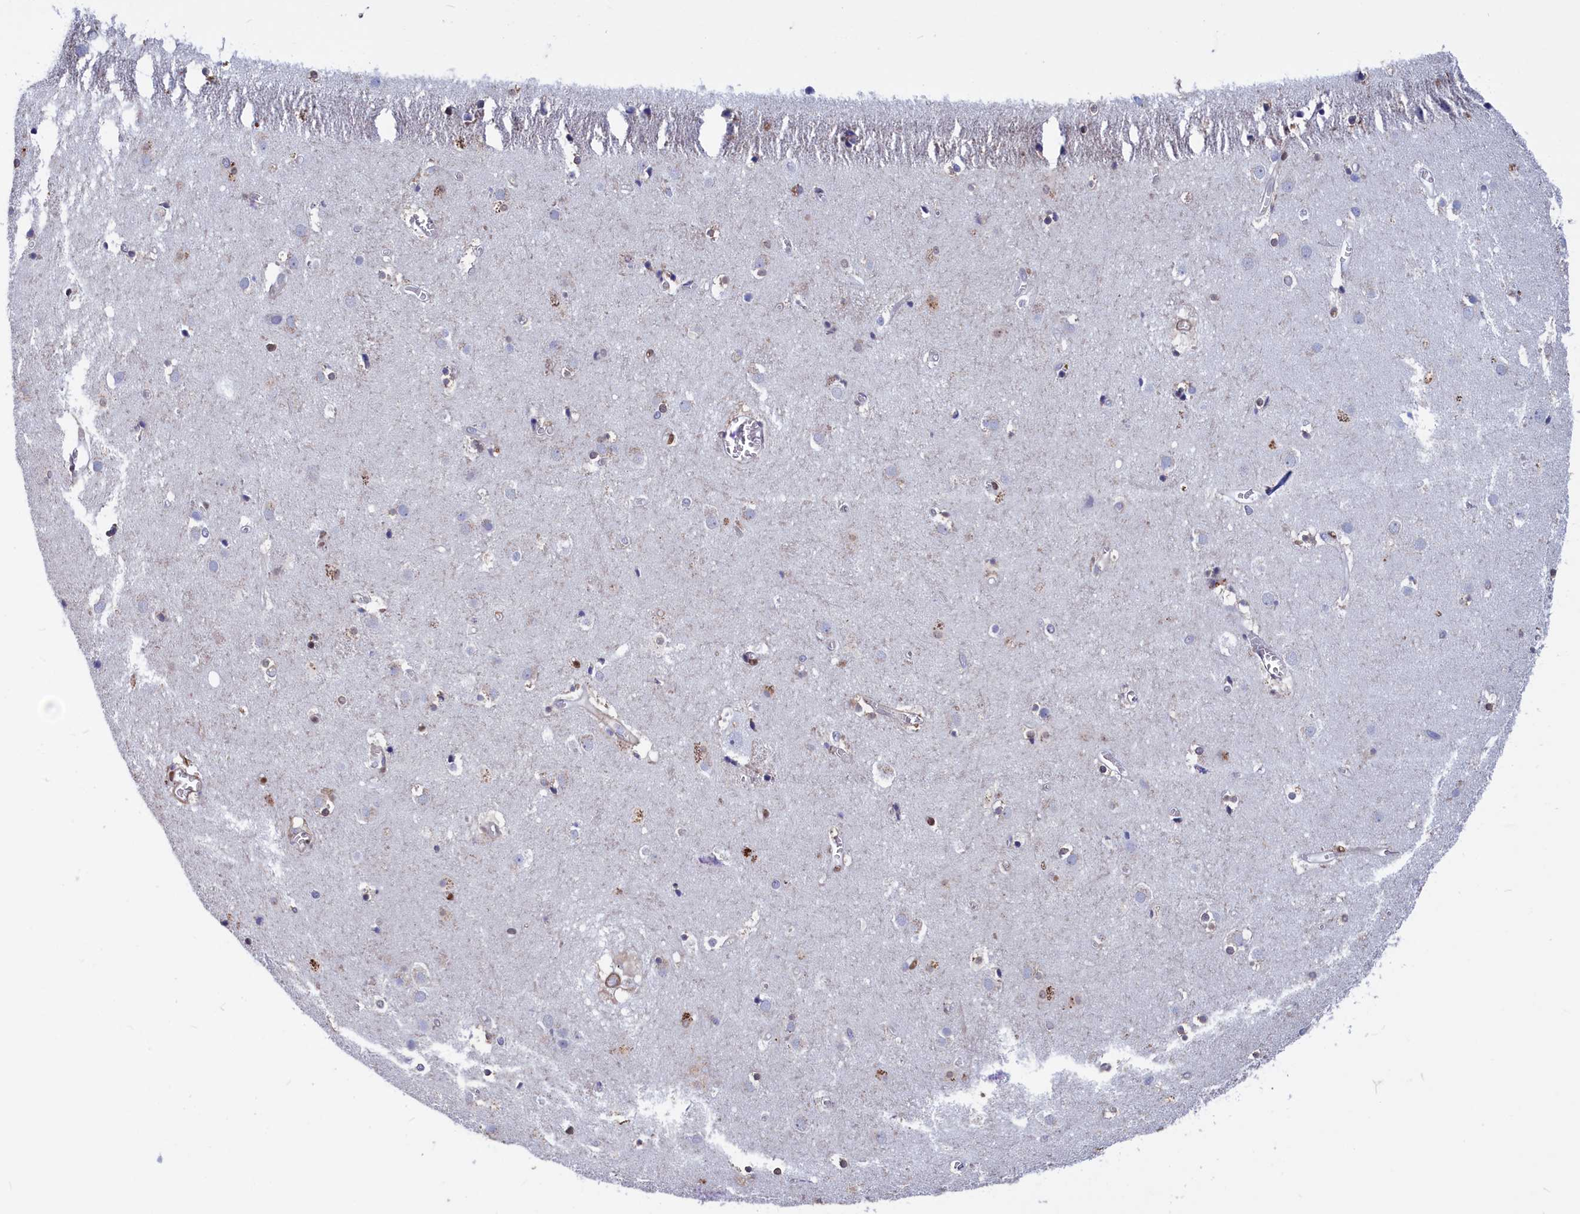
{"staining": {"intensity": "negative", "quantity": "none", "location": "none"}, "tissue": "caudate", "cell_type": "Glial cells", "image_type": "normal", "snomed": [{"axis": "morphology", "description": "Normal tissue, NOS"}, {"axis": "topography", "description": "Lateral ventricle wall"}], "caption": "Glial cells are negative for protein expression in unremarkable human caudate. (DAB (3,3'-diaminobenzidine) IHC, high magnification).", "gene": "CRIP1", "patient": {"sex": "male", "age": 70}}